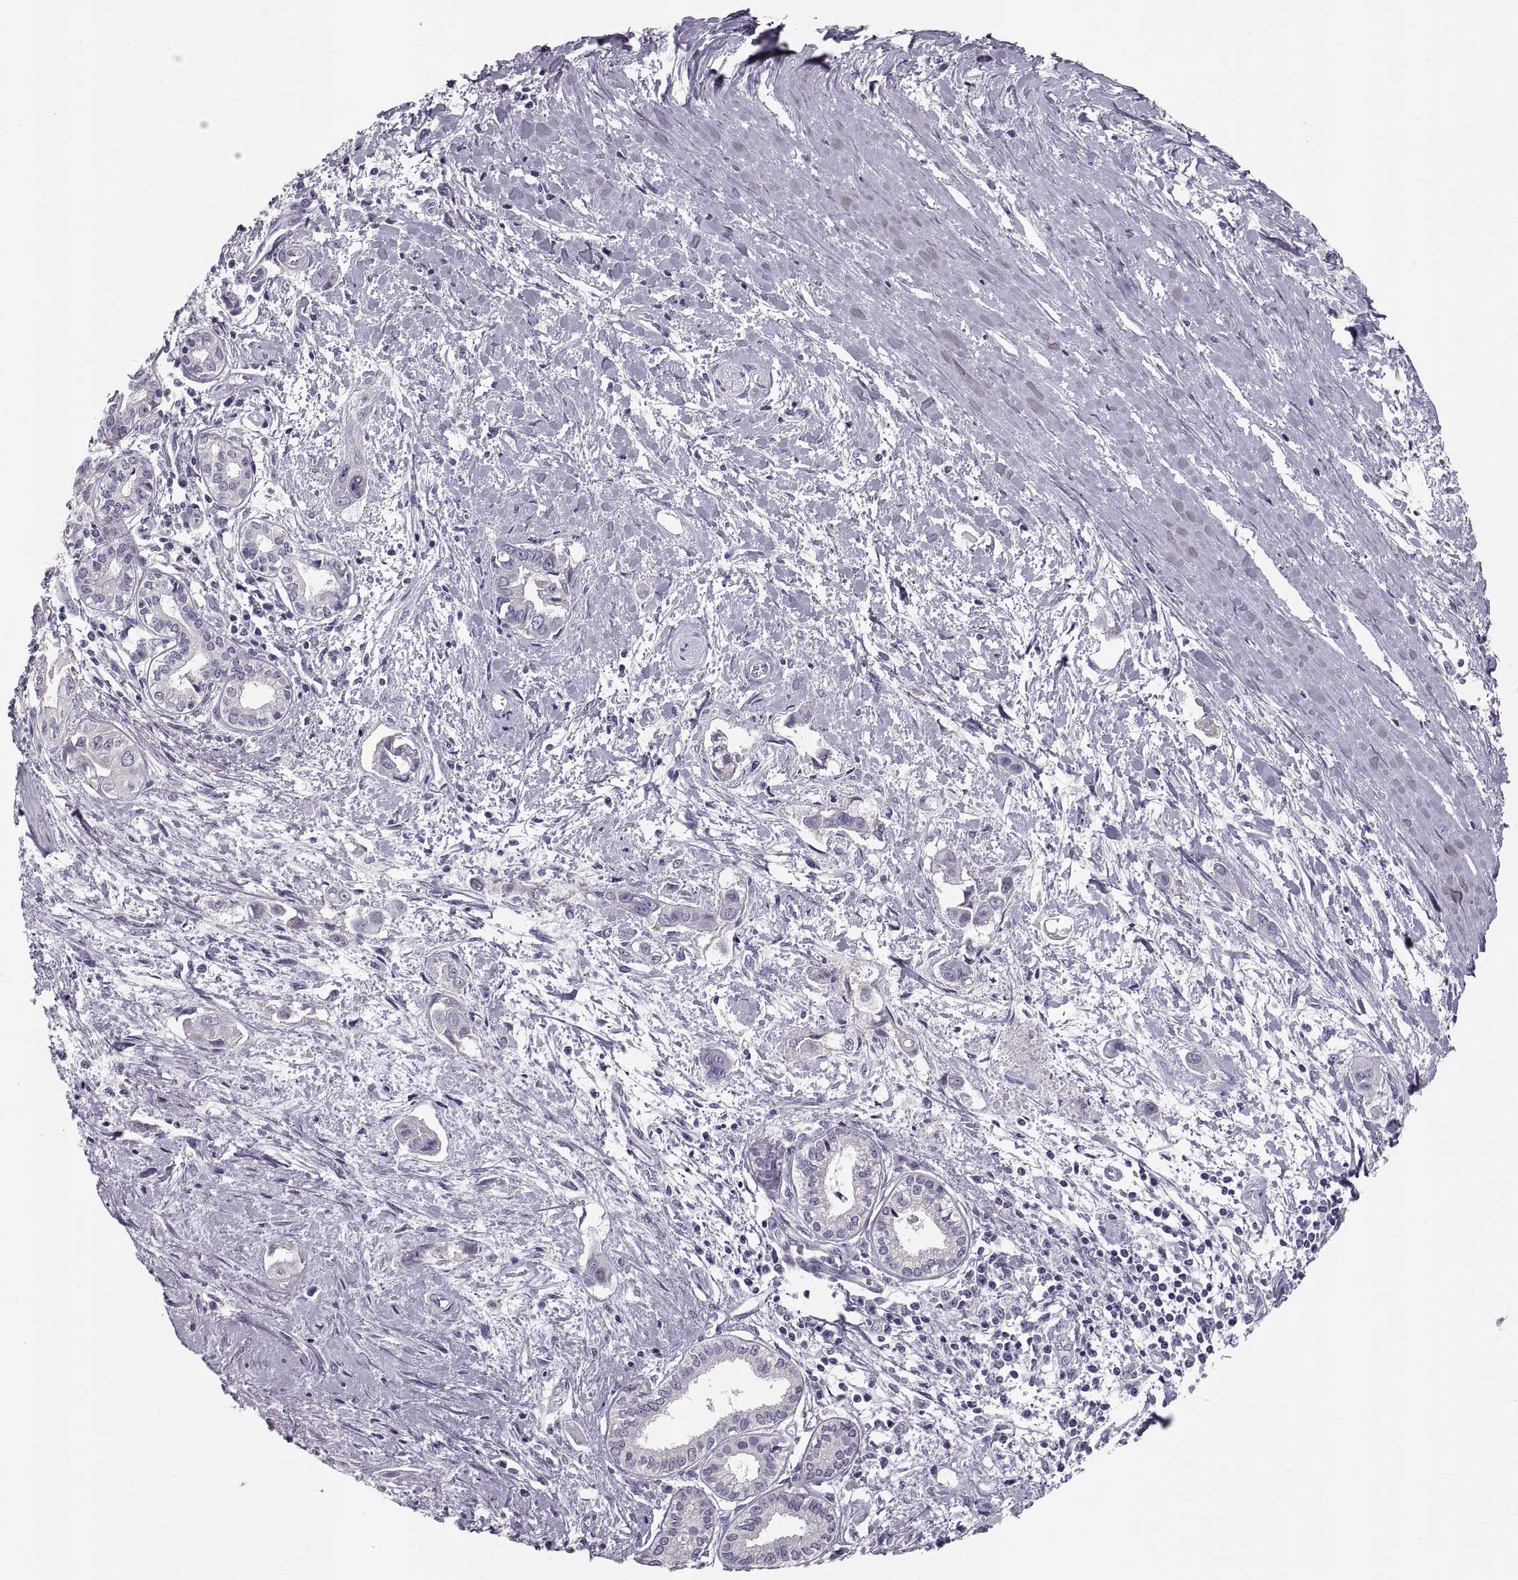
{"staining": {"intensity": "negative", "quantity": "none", "location": "none"}, "tissue": "pancreatic cancer", "cell_type": "Tumor cells", "image_type": "cancer", "snomed": [{"axis": "morphology", "description": "Adenocarcinoma, NOS"}, {"axis": "topography", "description": "Pancreas"}], "caption": "IHC image of neoplastic tissue: pancreatic cancer (adenocarcinoma) stained with DAB (3,3'-diaminobenzidine) shows no significant protein staining in tumor cells. (DAB (3,3'-diaminobenzidine) immunohistochemistry (IHC) visualized using brightfield microscopy, high magnification).", "gene": "WBP2NL", "patient": {"sex": "male", "age": 60}}